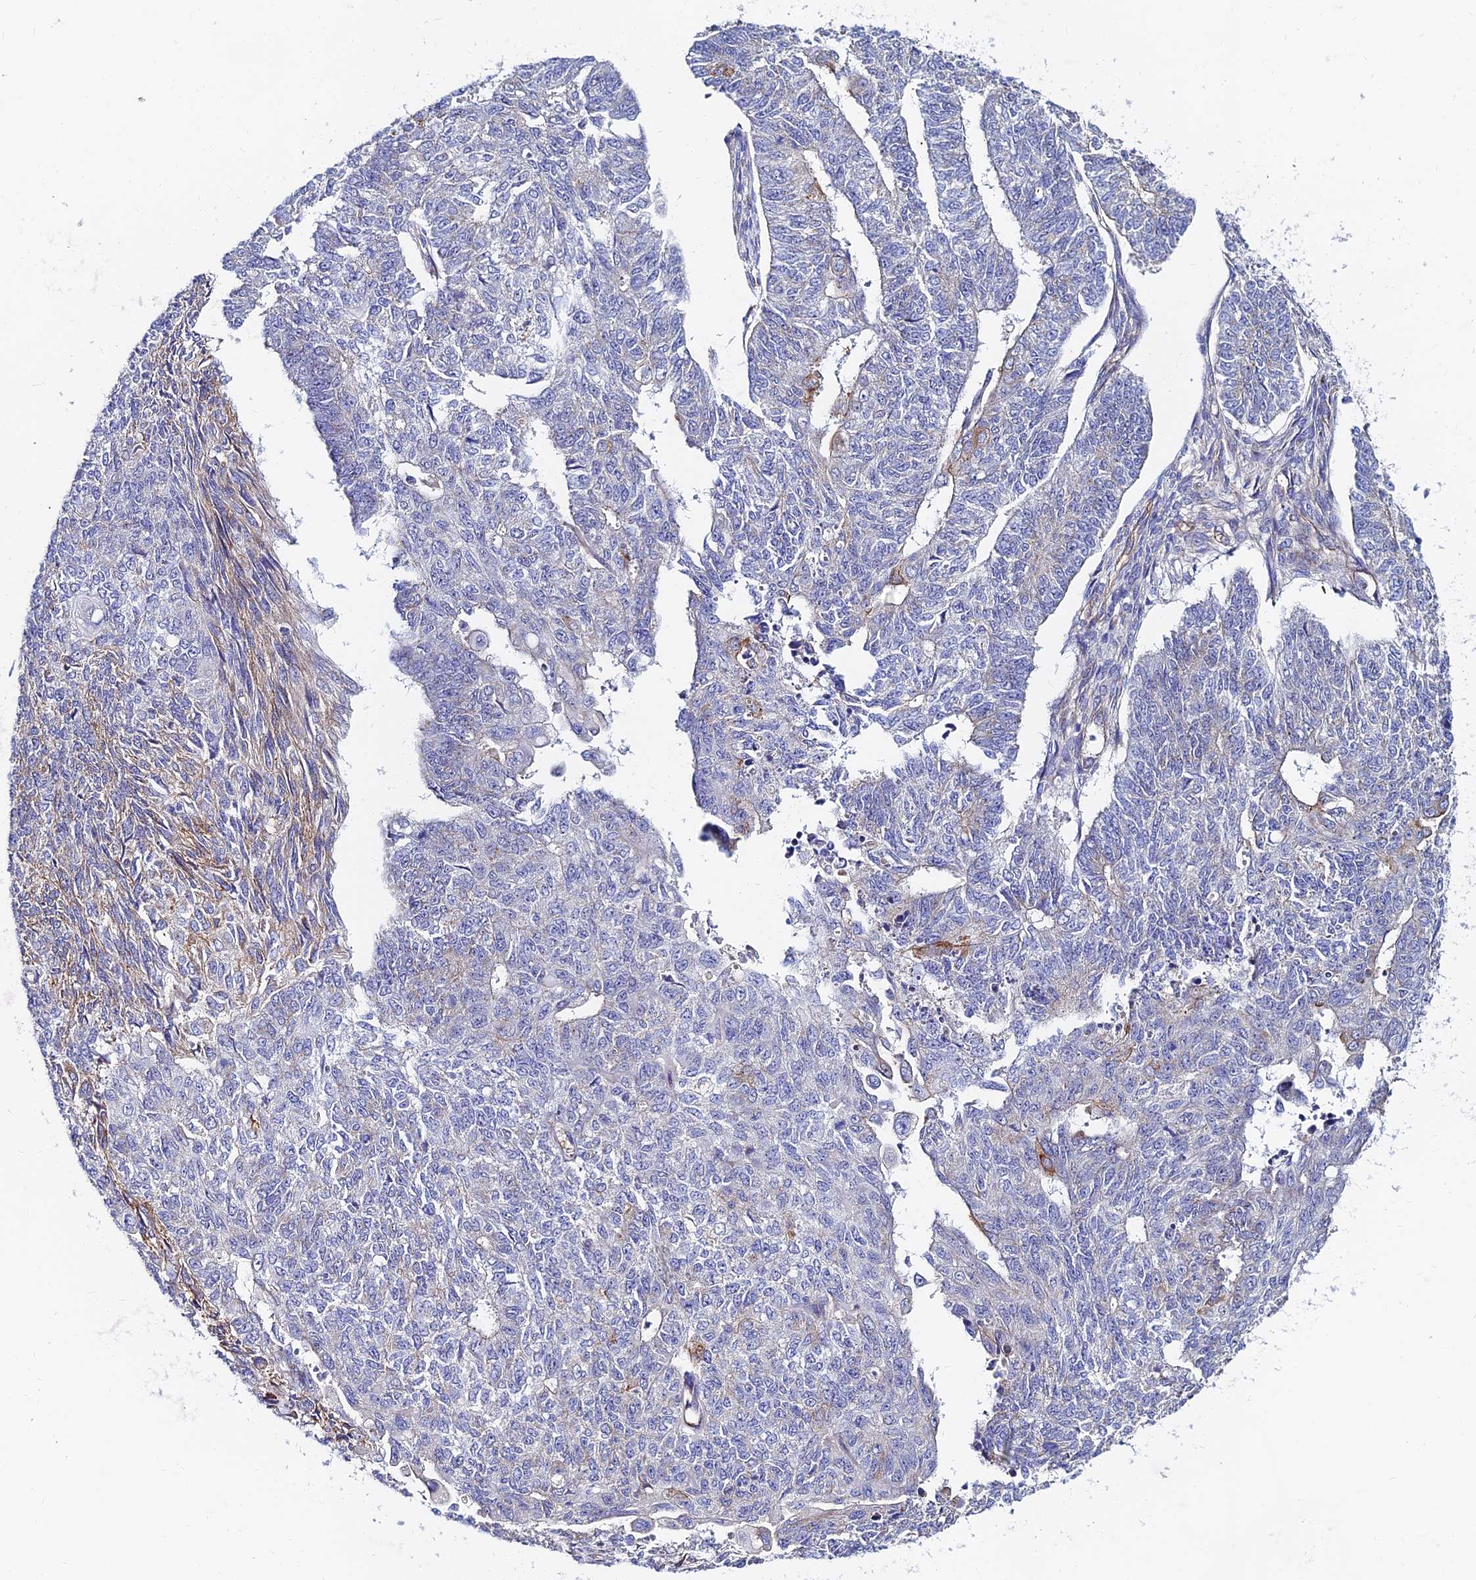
{"staining": {"intensity": "negative", "quantity": "none", "location": "none"}, "tissue": "endometrial cancer", "cell_type": "Tumor cells", "image_type": "cancer", "snomed": [{"axis": "morphology", "description": "Adenocarcinoma, NOS"}, {"axis": "topography", "description": "Endometrium"}], "caption": "Photomicrograph shows no protein expression in tumor cells of adenocarcinoma (endometrial) tissue. The staining was performed using DAB to visualize the protein expression in brown, while the nuclei were stained in blue with hematoxylin (Magnification: 20x).", "gene": "ADGRF3", "patient": {"sex": "female", "age": 32}}